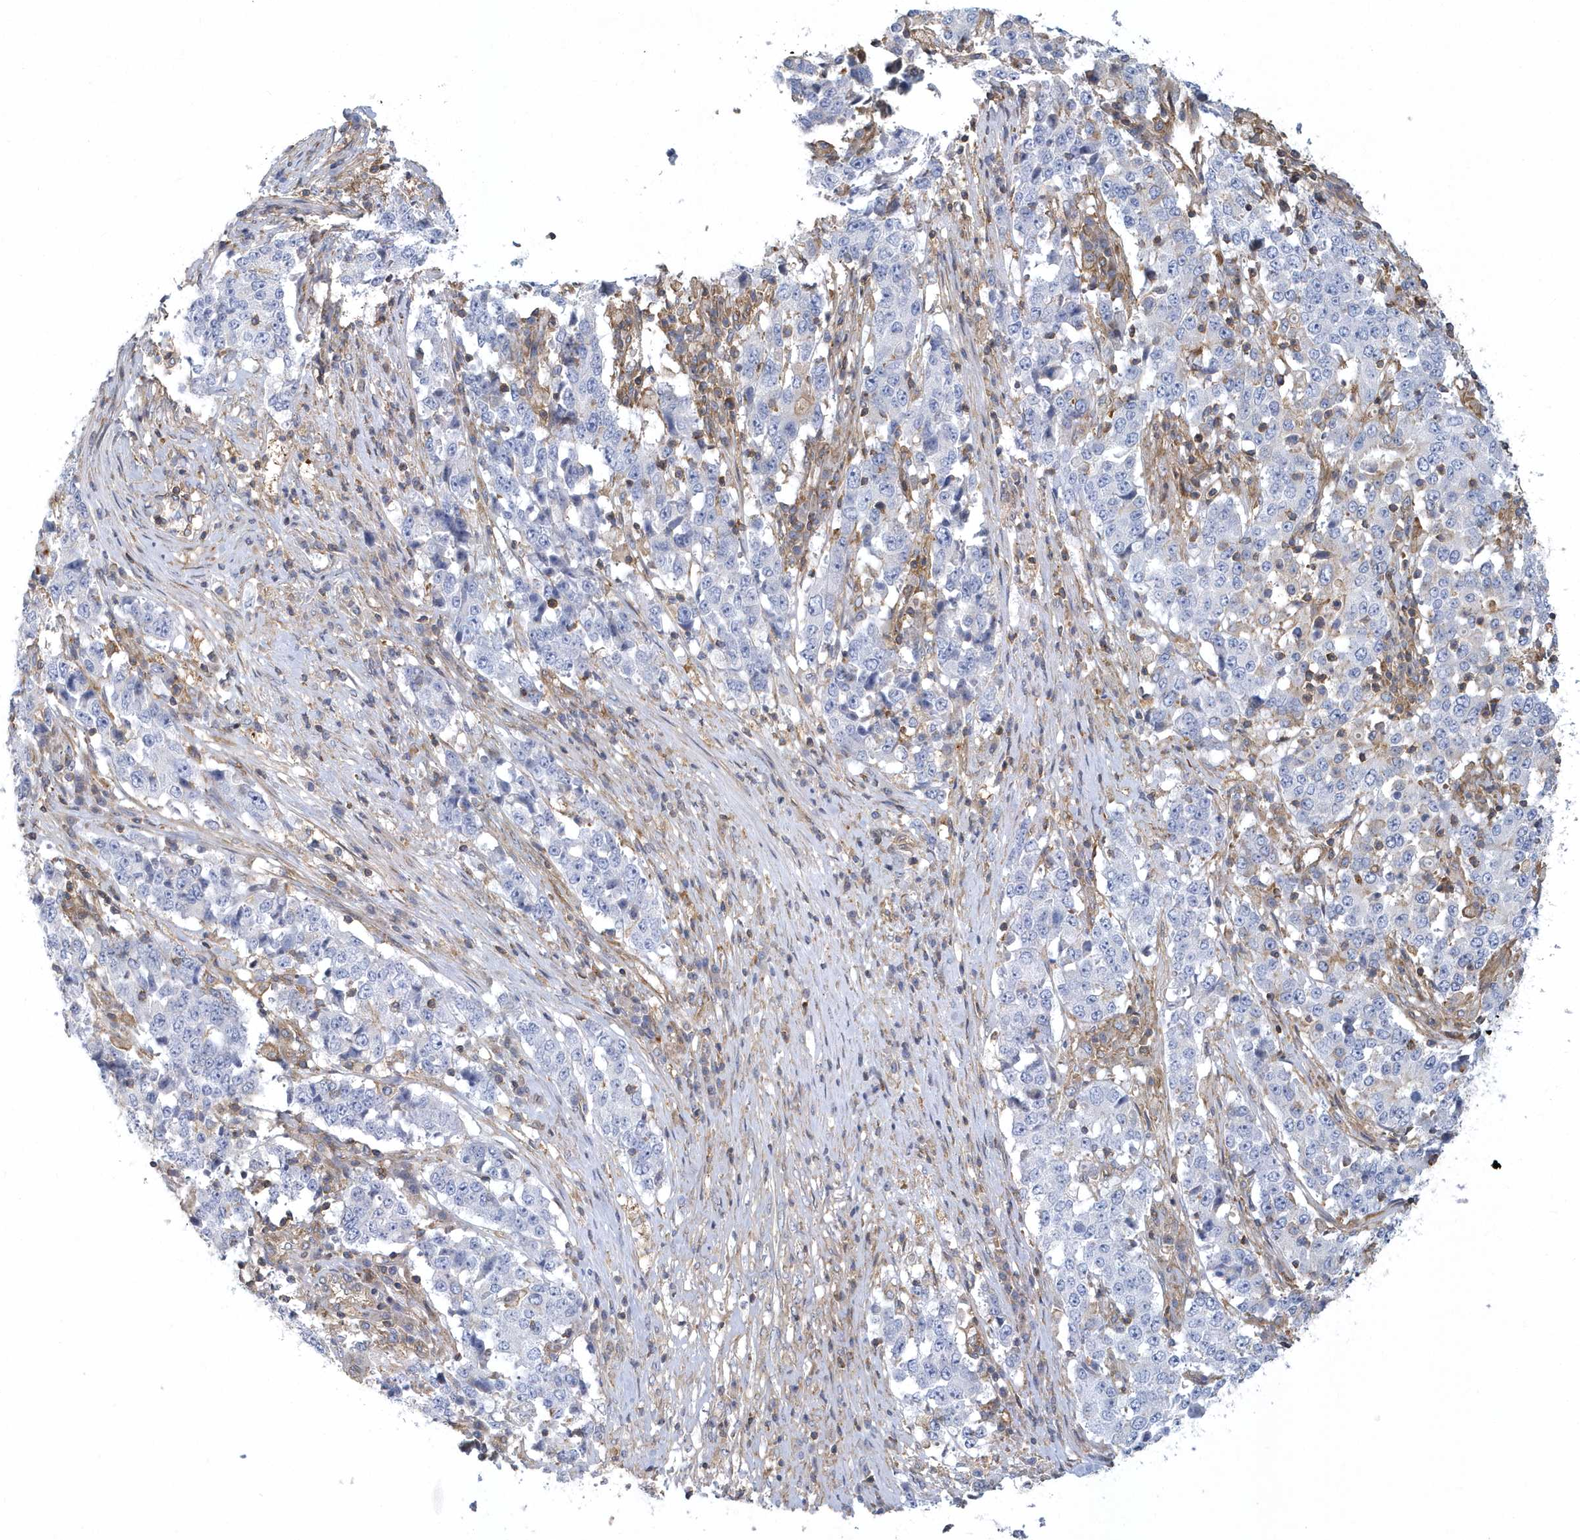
{"staining": {"intensity": "negative", "quantity": "none", "location": "none"}, "tissue": "stomach cancer", "cell_type": "Tumor cells", "image_type": "cancer", "snomed": [{"axis": "morphology", "description": "Adenocarcinoma, NOS"}, {"axis": "topography", "description": "Stomach"}], "caption": "High magnification brightfield microscopy of stomach adenocarcinoma stained with DAB (brown) and counterstained with hematoxylin (blue): tumor cells show no significant staining.", "gene": "ARAP2", "patient": {"sex": "male", "age": 59}}